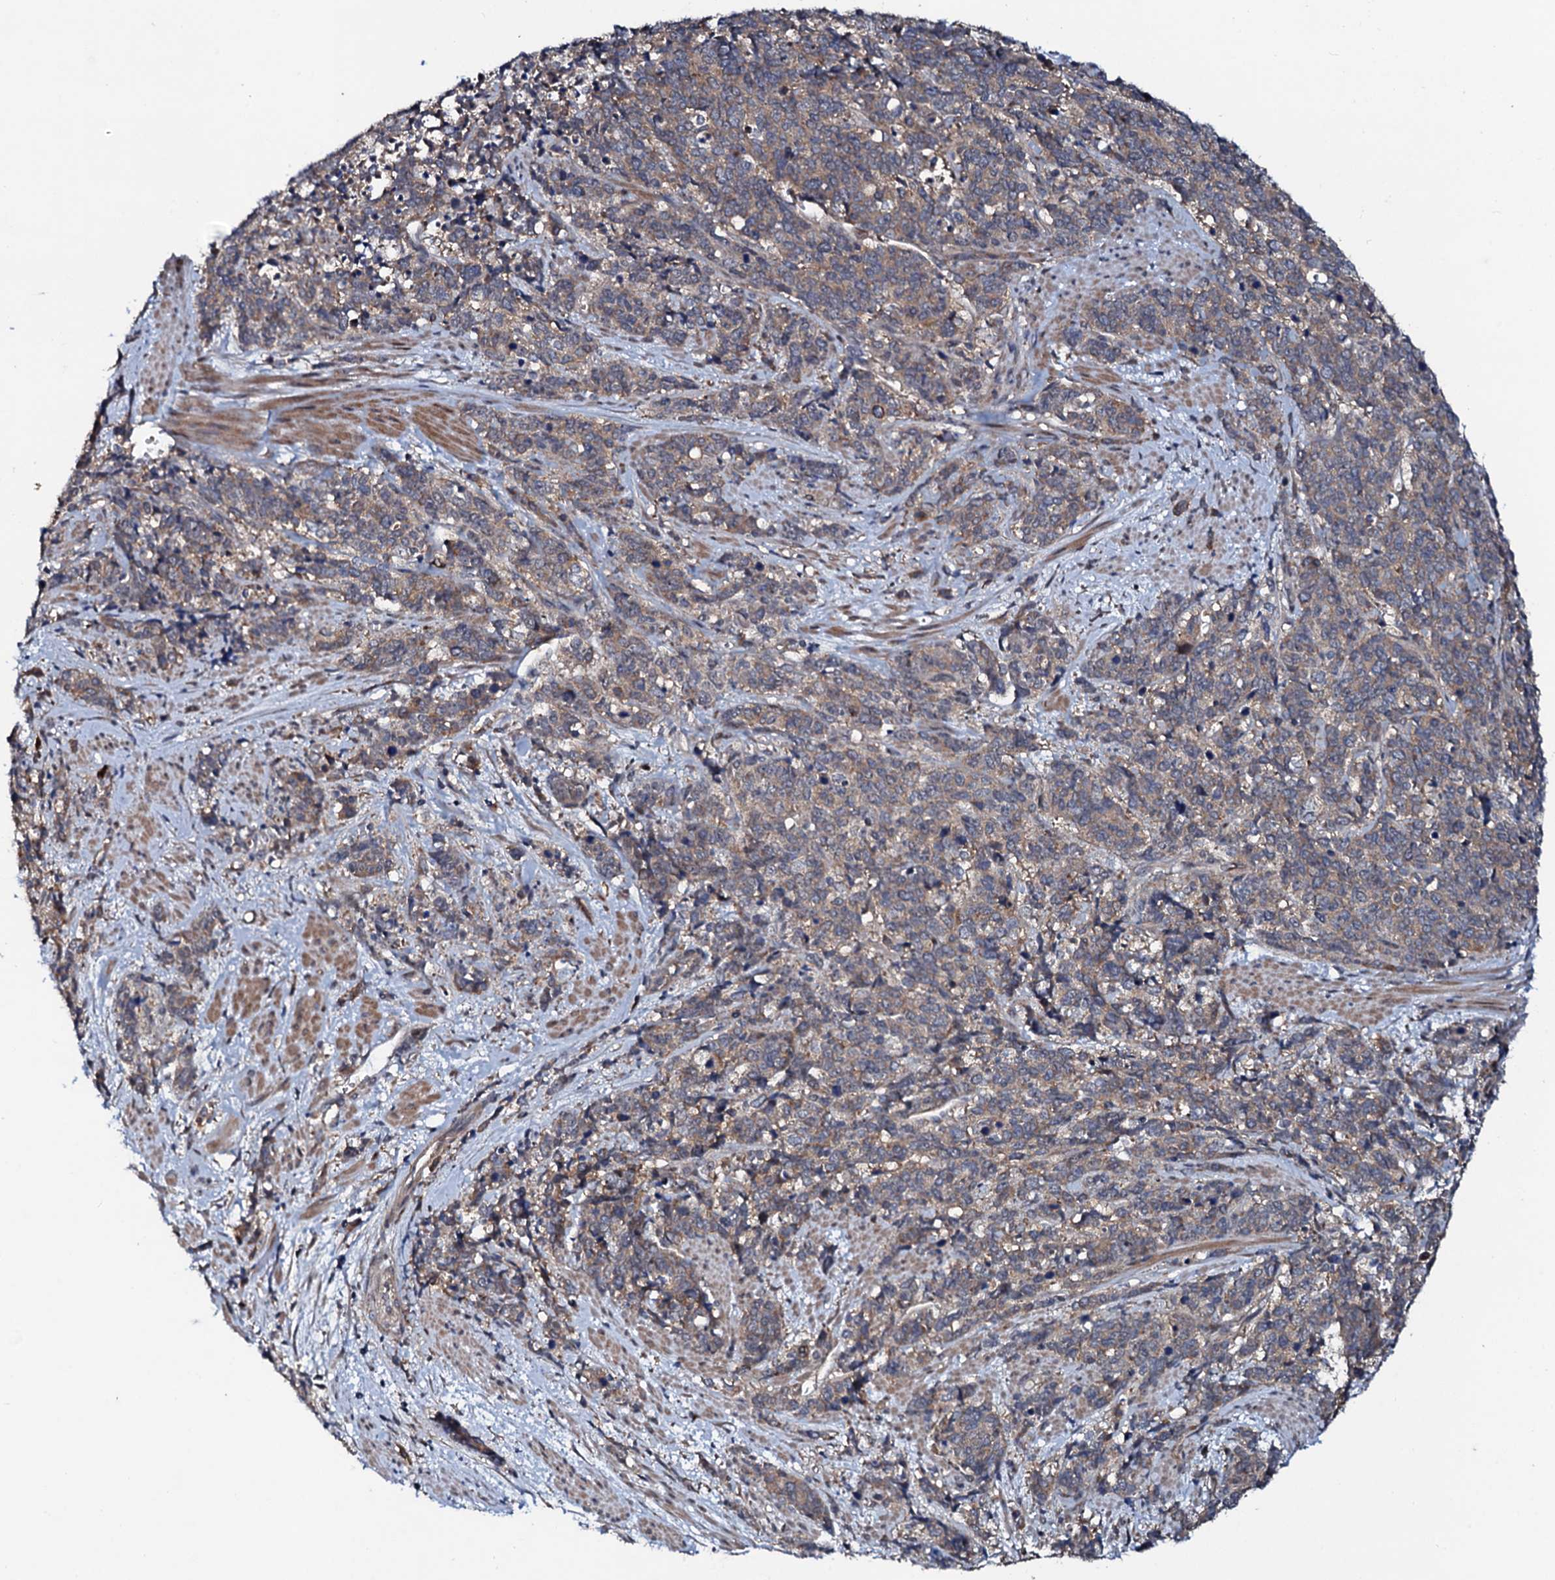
{"staining": {"intensity": "weak", "quantity": ">75%", "location": "cytoplasmic/membranous"}, "tissue": "cervical cancer", "cell_type": "Tumor cells", "image_type": "cancer", "snomed": [{"axis": "morphology", "description": "Squamous cell carcinoma, NOS"}, {"axis": "topography", "description": "Cervix"}], "caption": "Immunohistochemical staining of human cervical cancer displays weak cytoplasmic/membranous protein positivity in about >75% of tumor cells.", "gene": "COG6", "patient": {"sex": "female", "age": 60}}